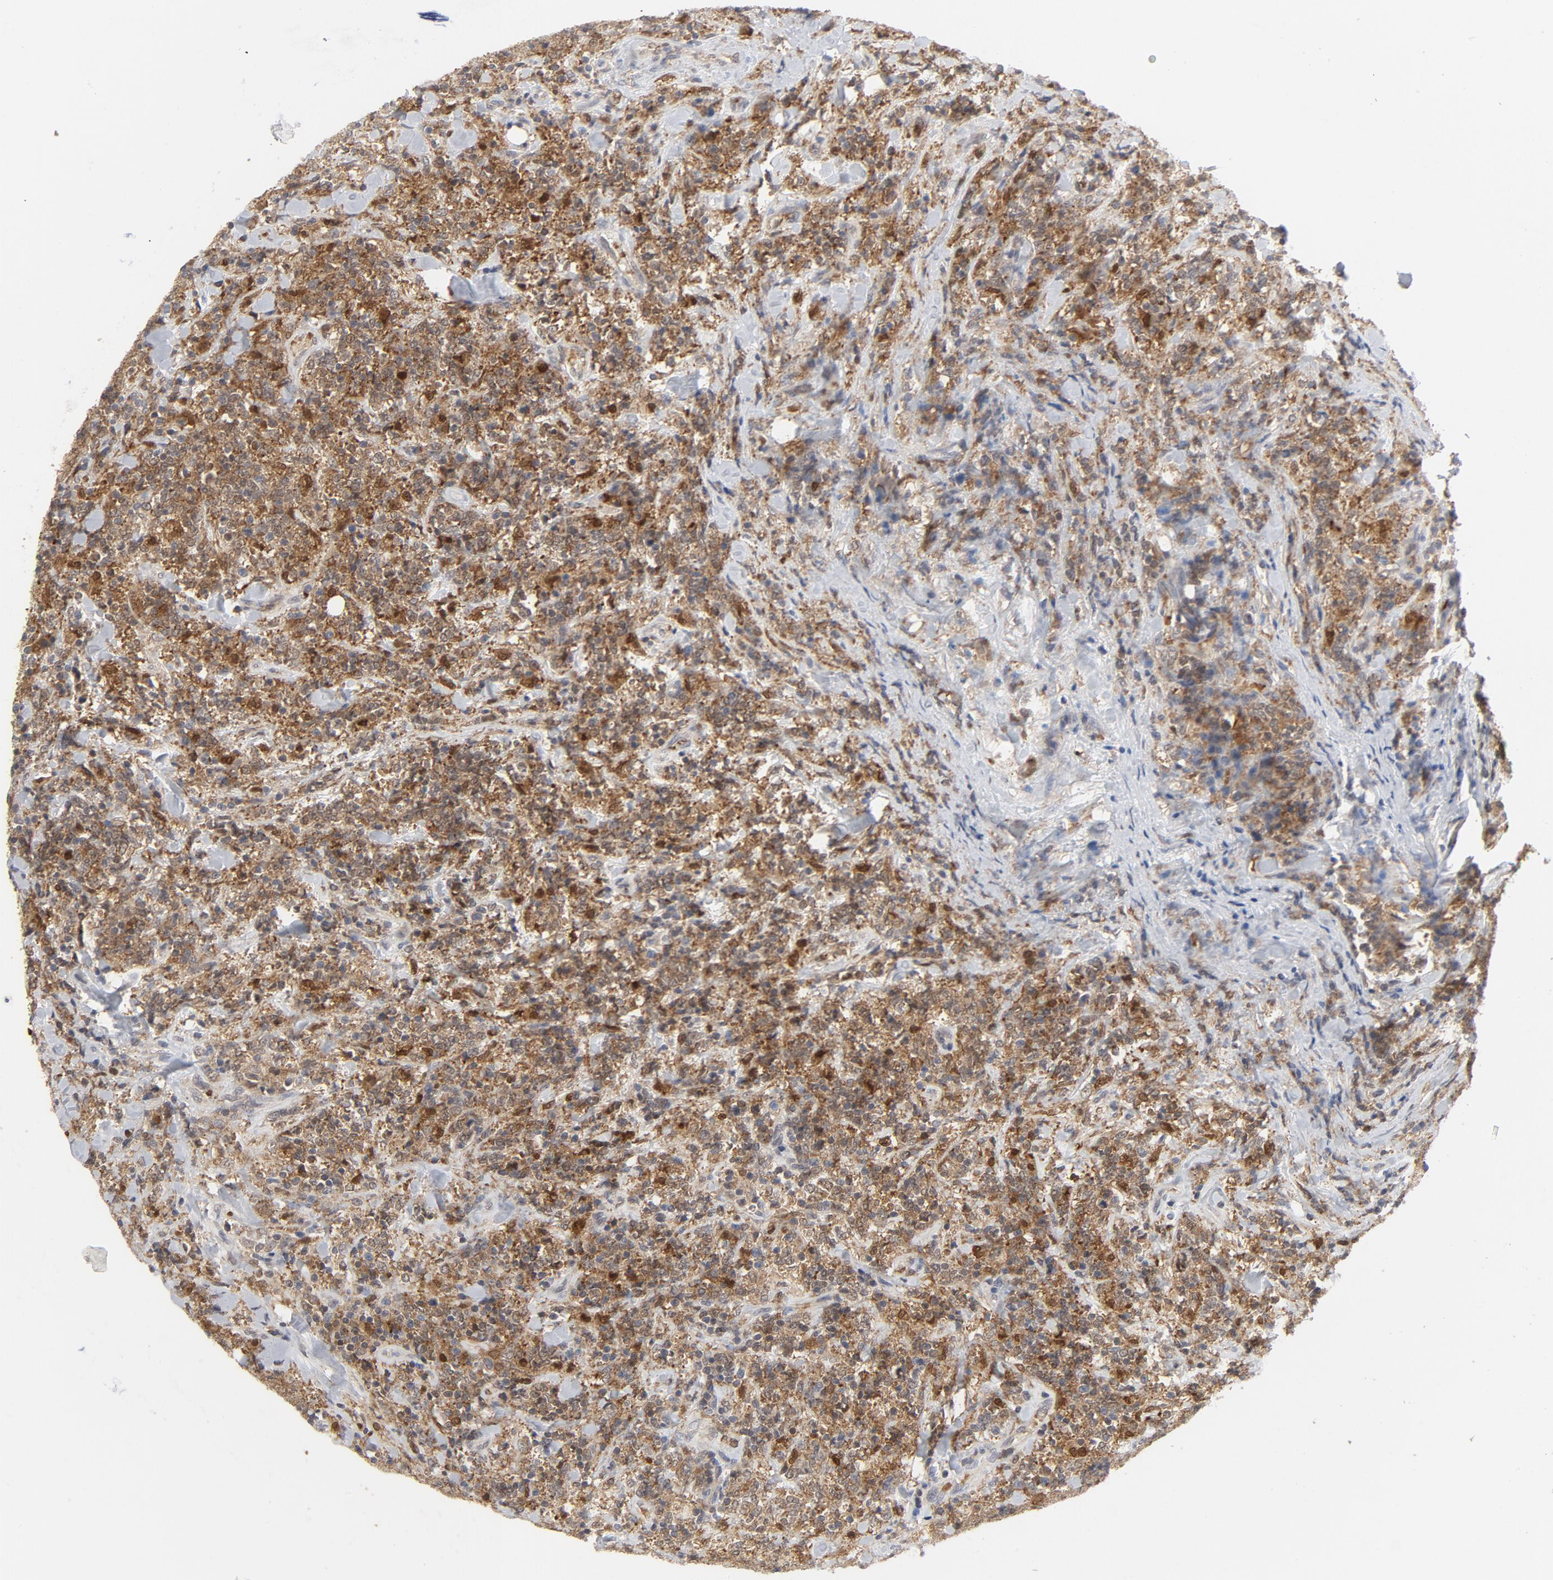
{"staining": {"intensity": "moderate", "quantity": ">75%", "location": "cytoplasmic/membranous"}, "tissue": "lymphoma", "cell_type": "Tumor cells", "image_type": "cancer", "snomed": [{"axis": "morphology", "description": "Malignant lymphoma, non-Hodgkin's type, High grade"}, {"axis": "topography", "description": "Soft tissue"}], "caption": "Immunohistochemistry (IHC) of high-grade malignant lymphoma, non-Hodgkin's type demonstrates medium levels of moderate cytoplasmic/membranous staining in approximately >75% of tumor cells.", "gene": "PRDX1", "patient": {"sex": "male", "age": 18}}